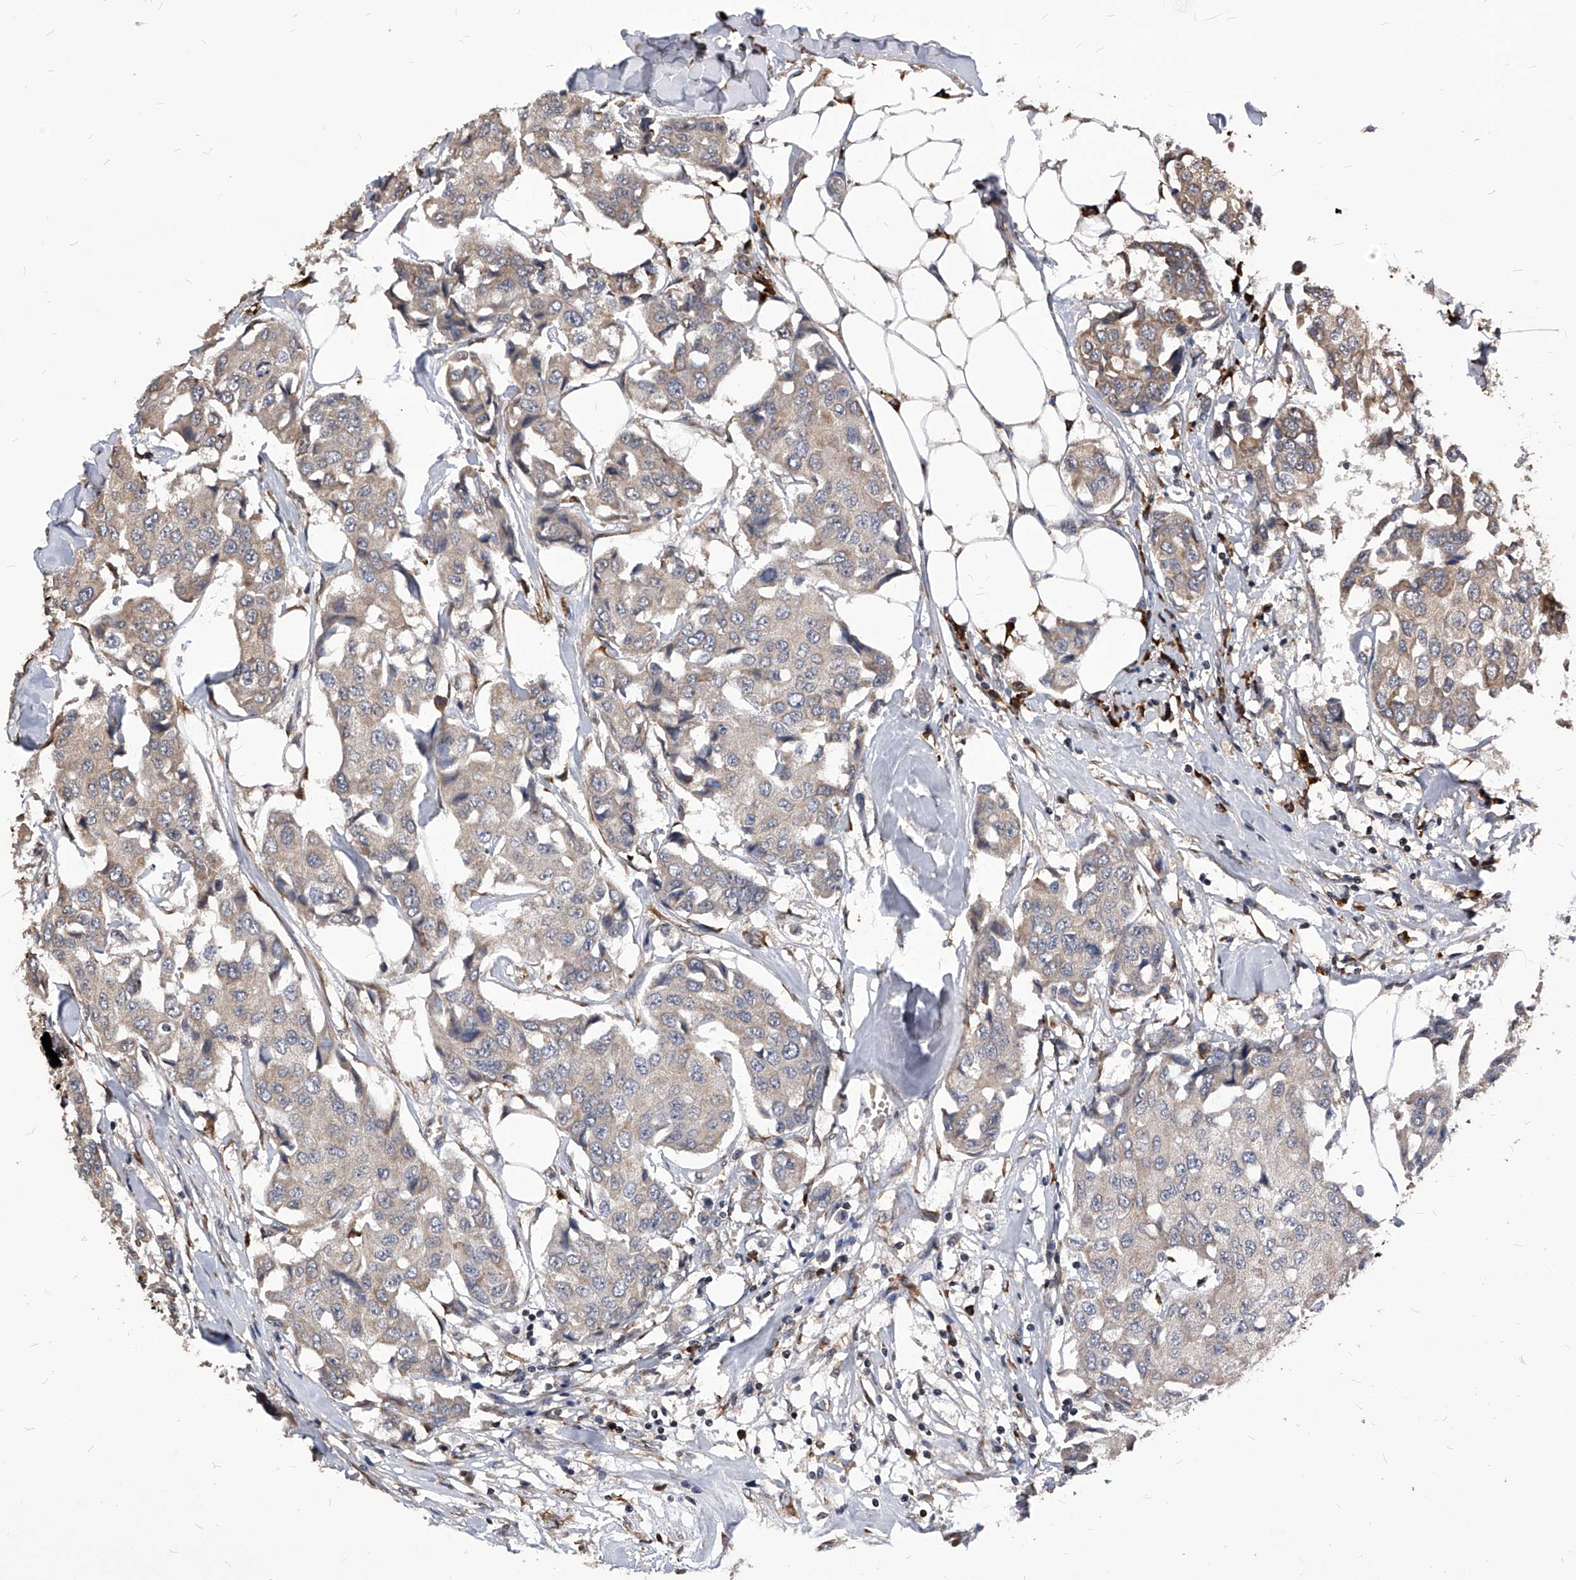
{"staining": {"intensity": "weak", "quantity": "<25%", "location": "cytoplasmic/membranous"}, "tissue": "breast cancer", "cell_type": "Tumor cells", "image_type": "cancer", "snomed": [{"axis": "morphology", "description": "Duct carcinoma"}, {"axis": "topography", "description": "Breast"}], "caption": "Tumor cells are negative for protein expression in human intraductal carcinoma (breast).", "gene": "ID1", "patient": {"sex": "female", "age": 80}}